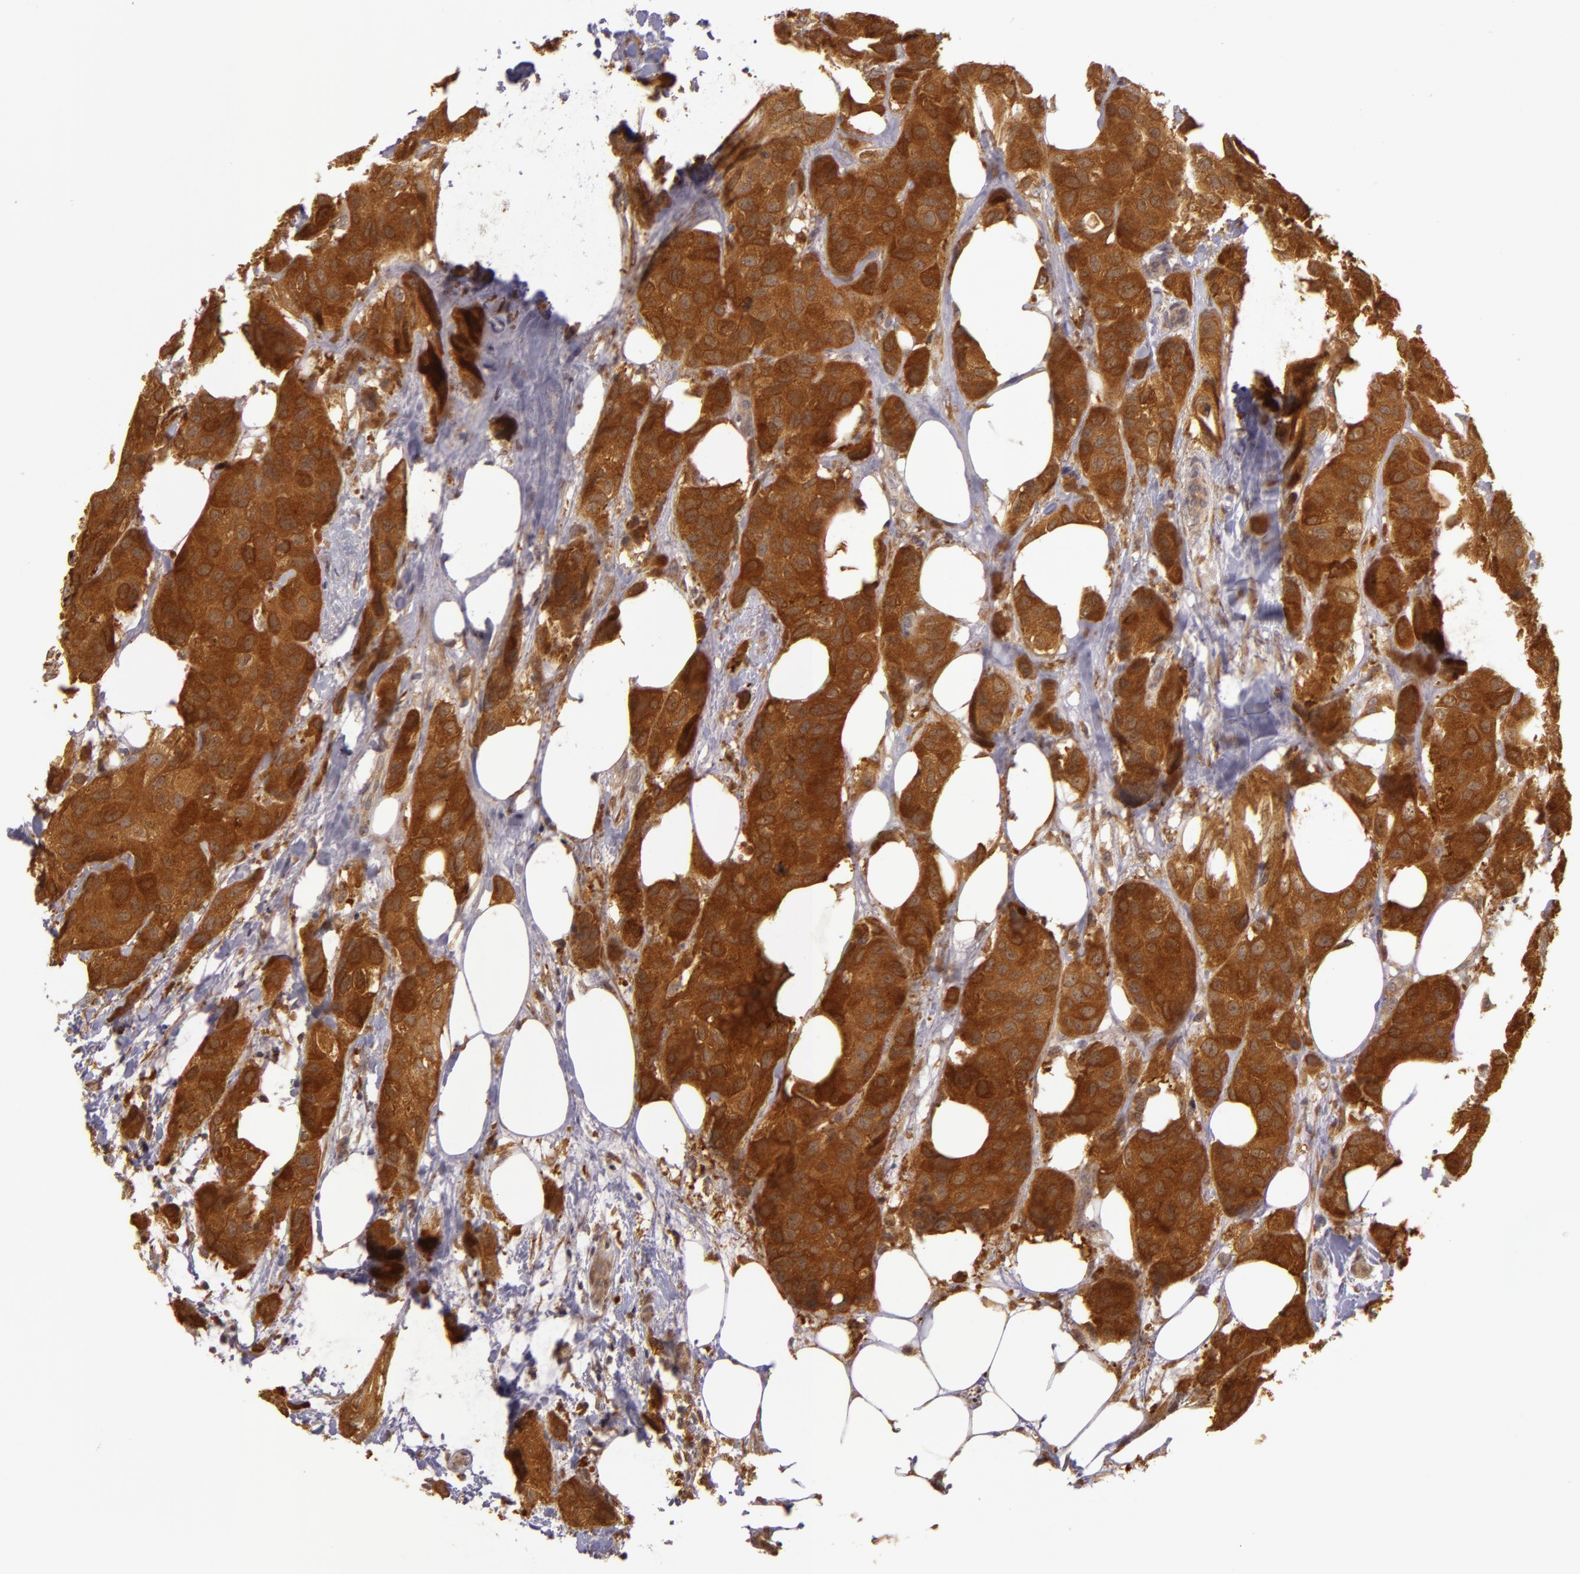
{"staining": {"intensity": "strong", "quantity": ">75%", "location": "cytoplasmic/membranous"}, "tissue": "breast cancer", "cell_type": "Tumor cells", "image_type": "cancer", "snomed": [{"axis": "morphology", "description": "Duct carcinoma"}, {"axis": "topography", "description": "Breast"}], "caption": "Breast invasive ductal carcinoma tissue shows strong cytoplasmic/membranous expression in approximately >75% of tumor cells, visualized by immunohistochemistry.", "gene": "PPP1R3F", "patient": {"sex": "female", "age": 68}}